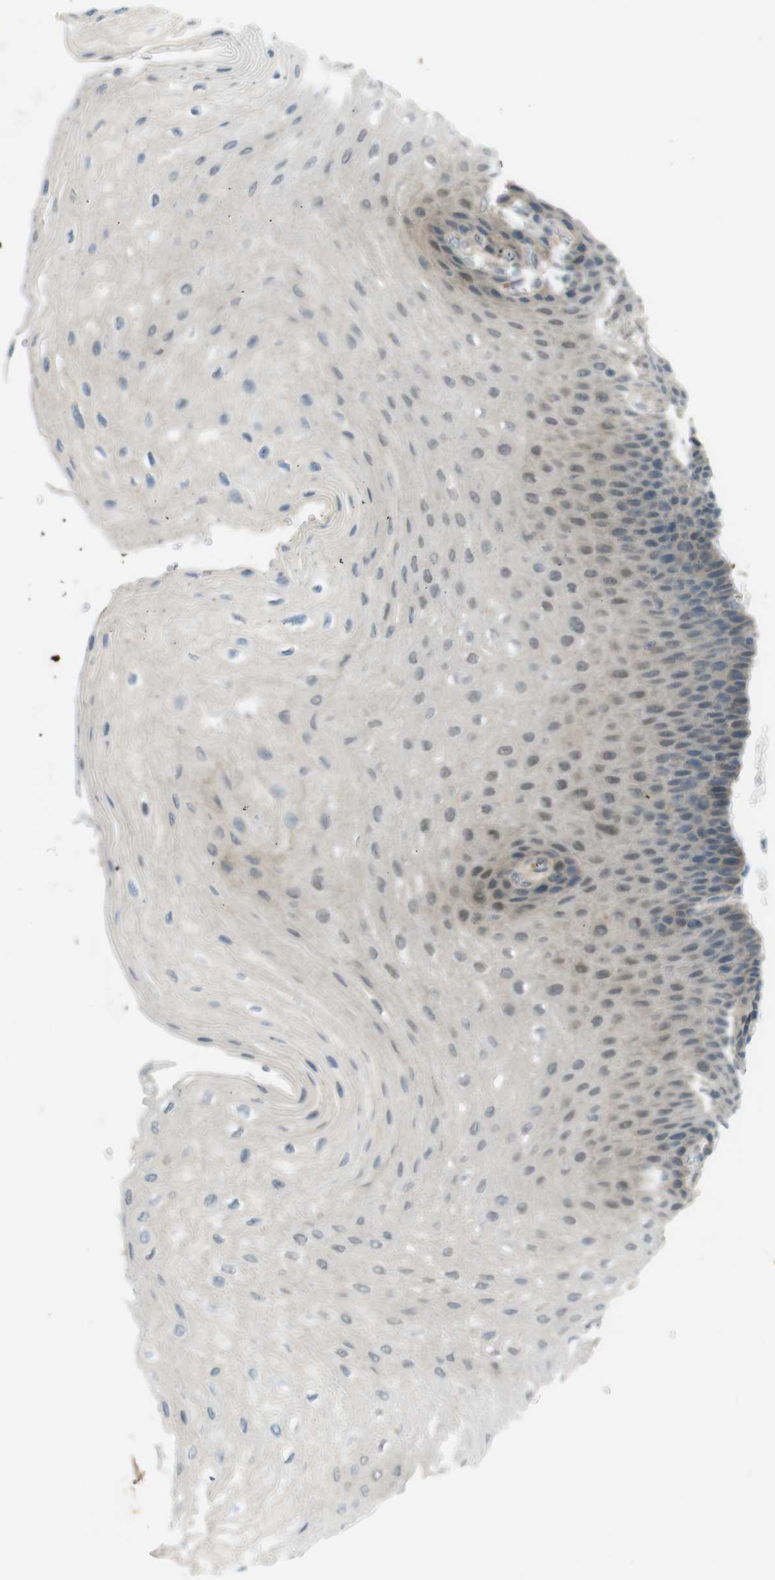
{"staining": {"intensity": "weak", "quantity": "<25%", "location": "nuclear"}, "tissue": "esophagus", "cell_type": "Squamous epithelial cells", "image_type": "normal", "snomed": [{"axis": "morphology", "description": "Normal tissue, NOS"}, {"axis": "topography", "description": "Esophagus"}], "caption": "IHC micrograph of normal esophagus: human esophagus stained with DAB (3,3'-diaminobenzidine) displays no significant protein positivity in squamous epithelial cells. (DAB (3,3'-diaminobenzidine) IHC with hematoxylin counter stain).", "gene": "ZDHHC20", "patient": {"sex": "female", "age": 72}}